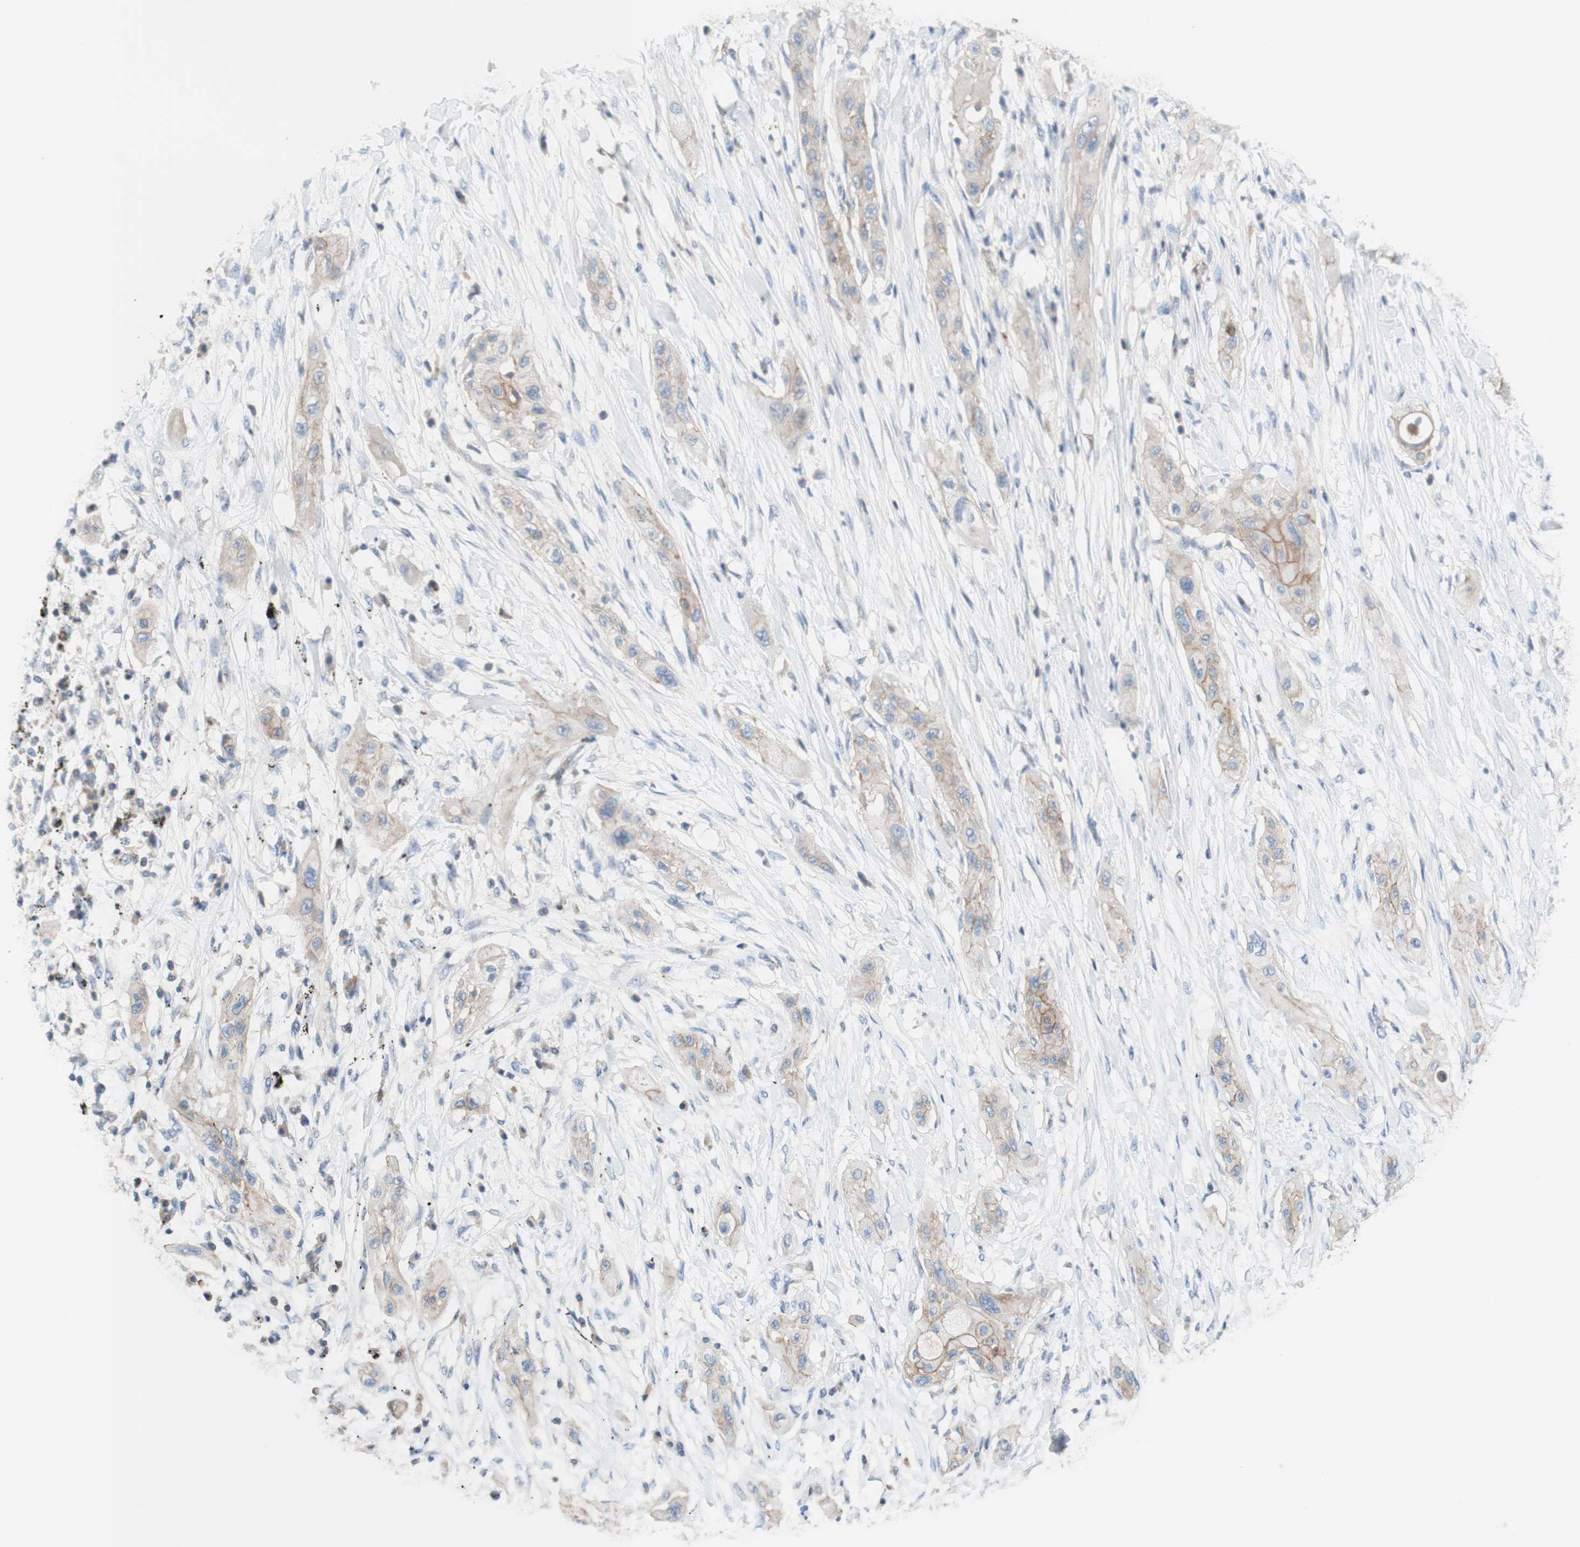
{"staining": {"intensity": "weak", "quantity": ">75%", "location": "cytoplasmic/membranous"}, "tissue": "lung cancer", "cell_type": "Tumor cells", "image_type": "cancer", "snomed": [{"axis": "morphology", "description": "Squamous cell carcinoma, NOS"}, {"axis": "topography", "description": "Lung"}], "caption": "Tumor cells reveal low levels of weak cytoplasmic/membranous positivity in approximately >75% of cells in human lung cancer (squamous cell carcinoma).", "gene": "CD46", "patient": {"sex": "female", "age": 47}}